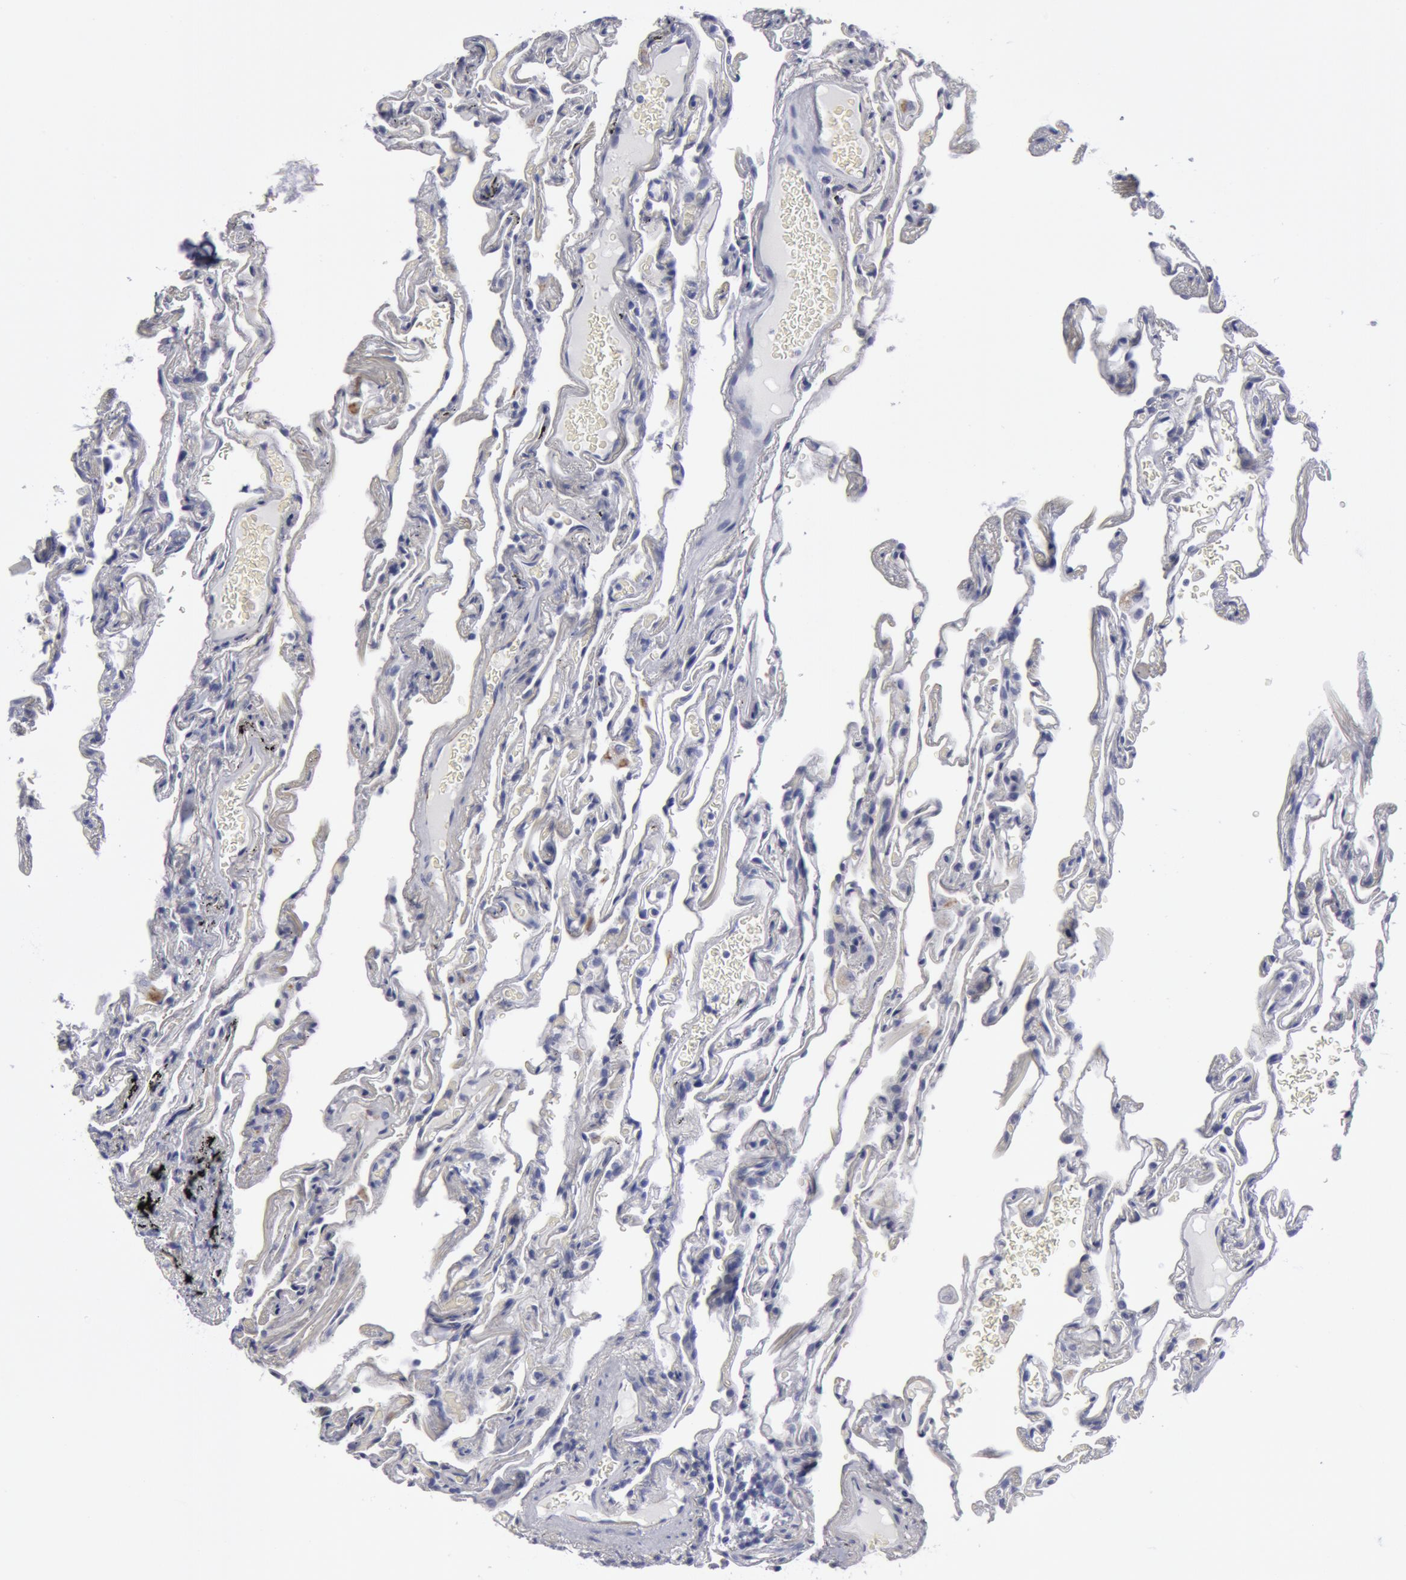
{"staining": {"intensity": "negative", "quantity": "none", "location": "none"}, "tissue": "lung", "cell_type": "Alveolar cells", "image_type": "normal", "snomed": [{"axis": "morphology", "description": "Normal tissue, NOS"}, {"axis": "morphology", "description": "Inflammation, NOS"}, {"axis": "topography", "description": "Lung"}], "caption": "Immunohistochemistry (IHC) of normal lung demonstrates no positivity in alveolar cells.", "gene": "SMC1B", "patient": {"sex": "male", "age": 69}}